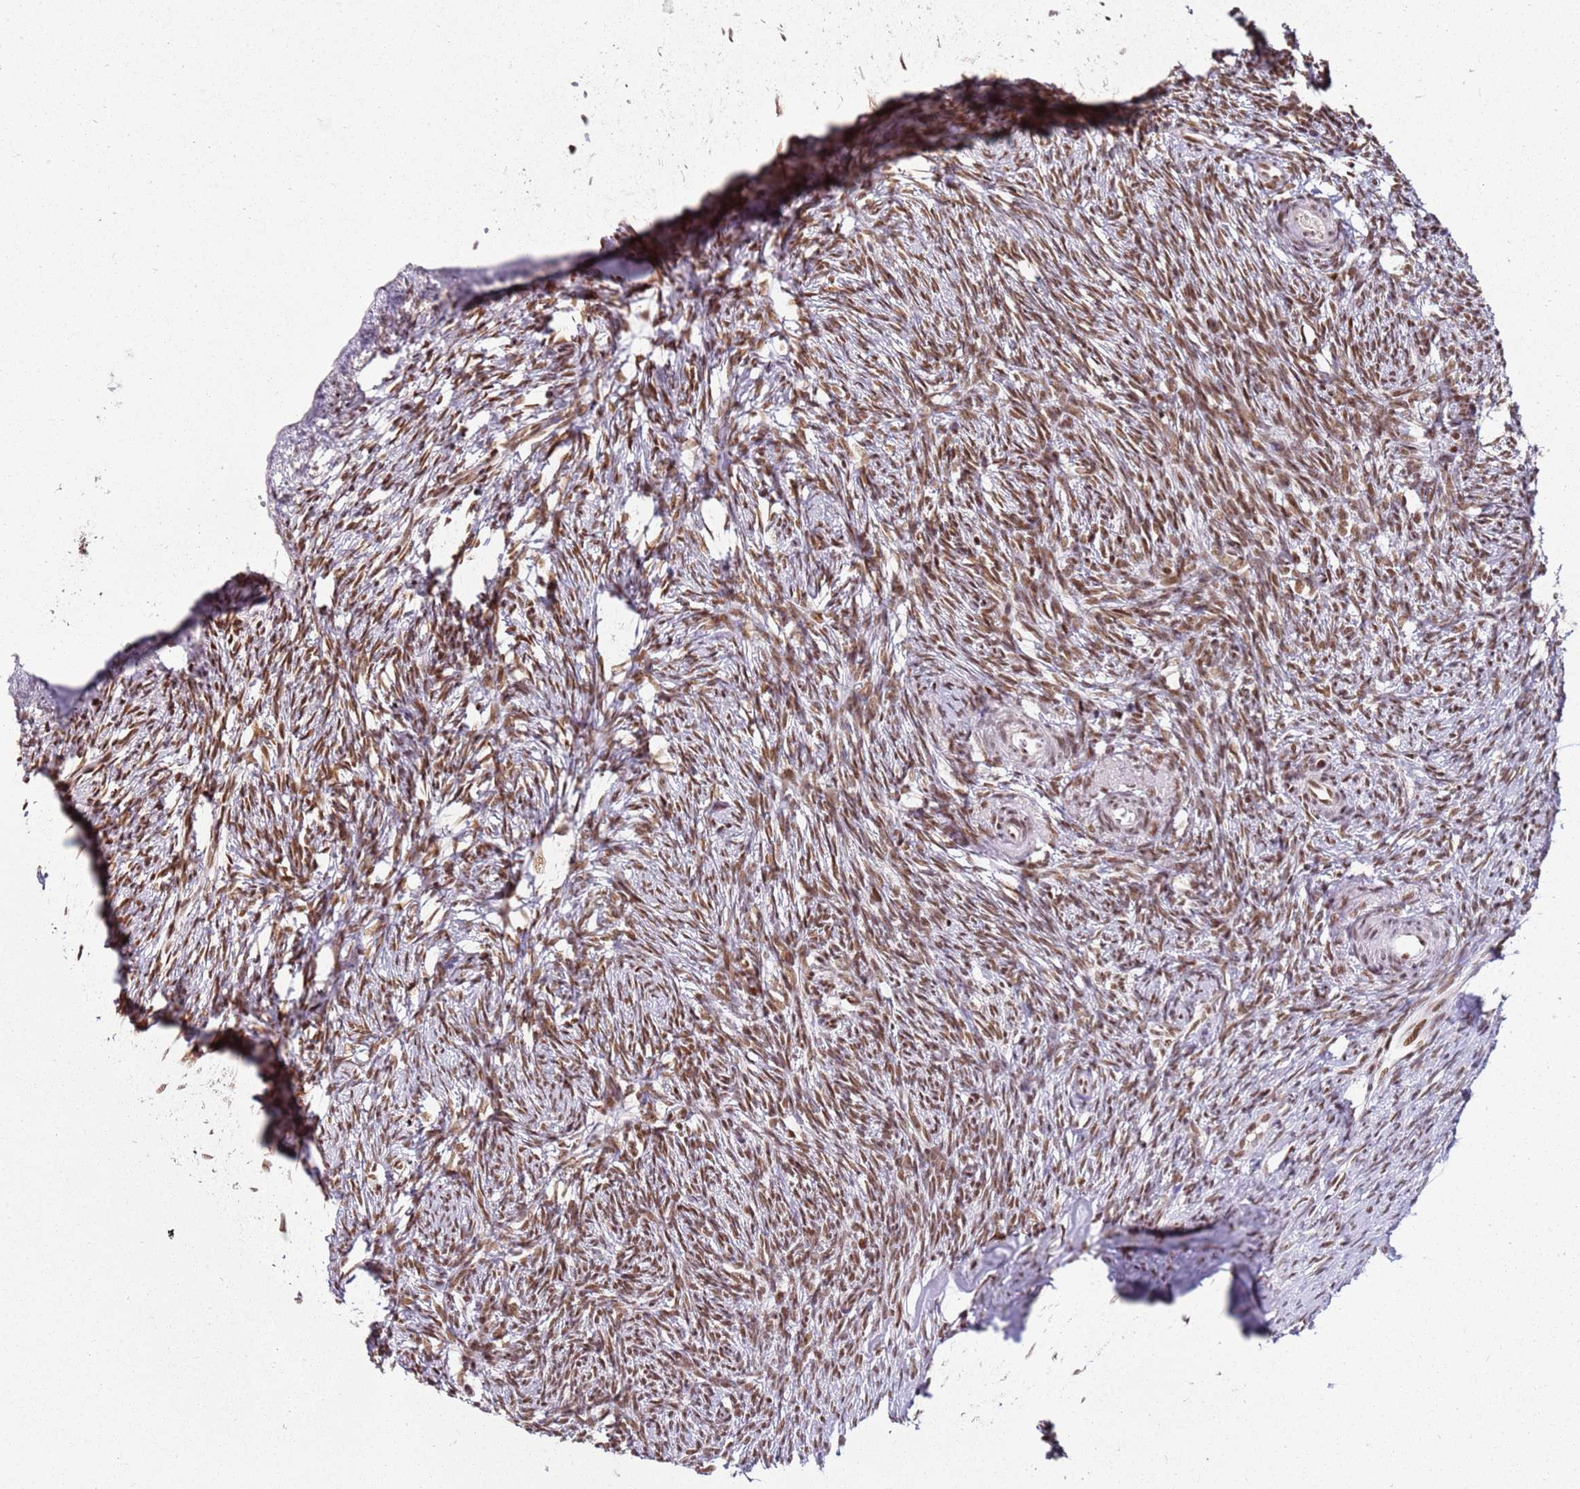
{"staining": {"intensity": "moderate", "quantity": ">75%", "location": "cytoplasmic/membranous,nuclear"}, "tissue": "ovary", "cell_type": "Ovarian stroma cells", "image_type": "normal", "snomed": [{"axis": "morphology", "description": "Normal tissue, NOS"}, {"axis": "topography", "description": "Ovary"}], "caption": "An image showing moderate cytoplasmic/membranous,nuclear positivity in about >75% of ovarian stroma cells in unremarkable ovary, as visualized by brown immunohistochemical staining.", "gene": "TENT4A", "patient": {"sex": "female", "age": 51}}